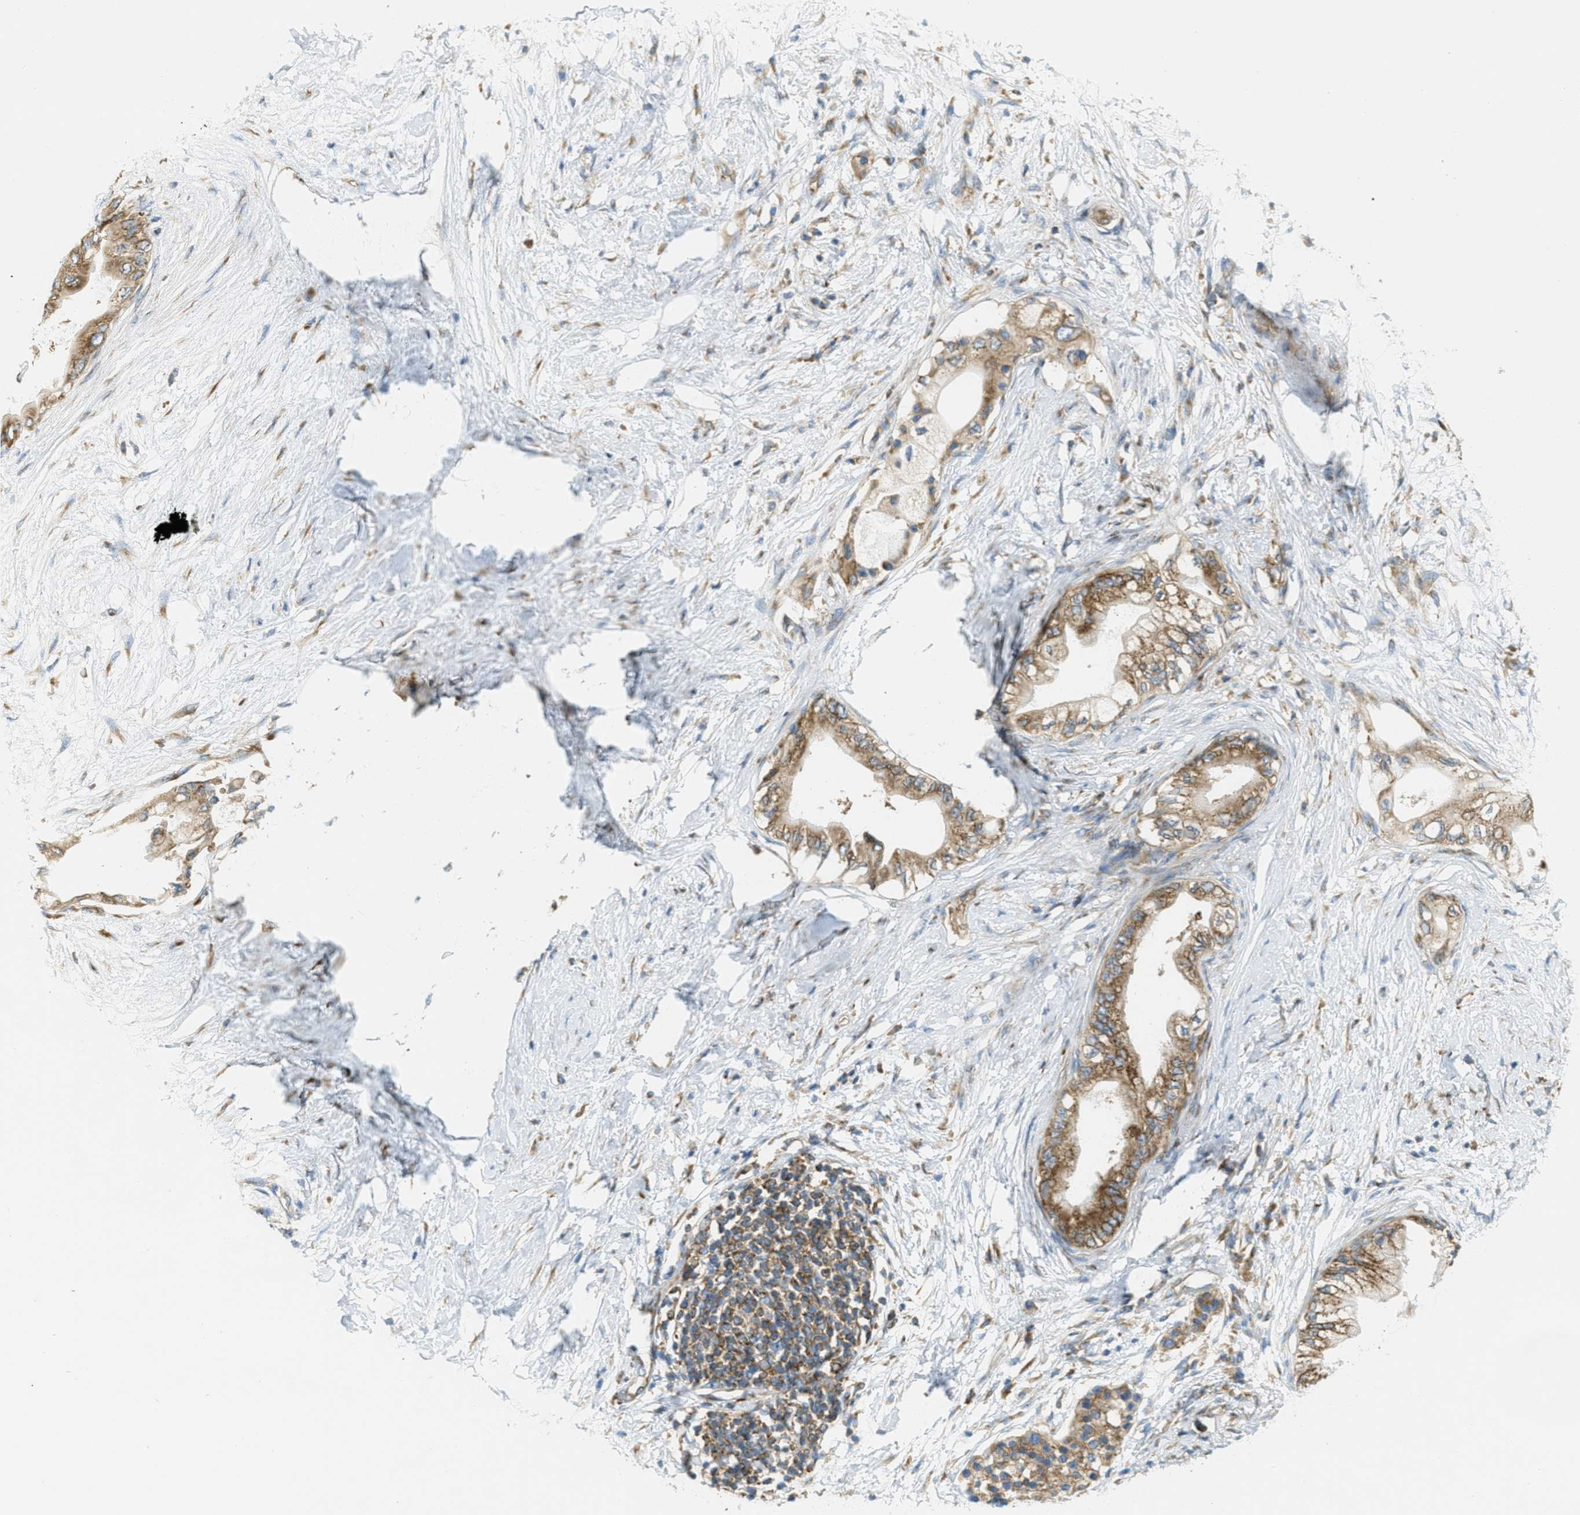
{"staining": {"intensity": "moderate", "quantity": ">75%", "location": "cytoplasmic/membranous"}, "tissue": "pancreatic cancer", "cell_type": "Tumor cells", "image_type": "cancer", "snomed": [{"axis": "morphology", "description": "Normal tissue, NOS"}, {"axis": "morphology", "description": "Adenocarcinoma, NOS"}, {"axis": "topography", "description": "Pancreas"}, {"axis": "topography", "description": "Duodenum"}], "caption": "Immunohistochemistry (IHC) image of neoplastic tissue: human pancreatic cancer (adenocarcinoma) stained using immunohistochemistry reveals medium levels of moderate protein expression localized specifically in the cytoplasmic/membranous of tumor cells, appearing as a cytoplasmic/membranous brown color.", "gene": "ABCF1", "patient": {"sex": "female", "age": 60}}